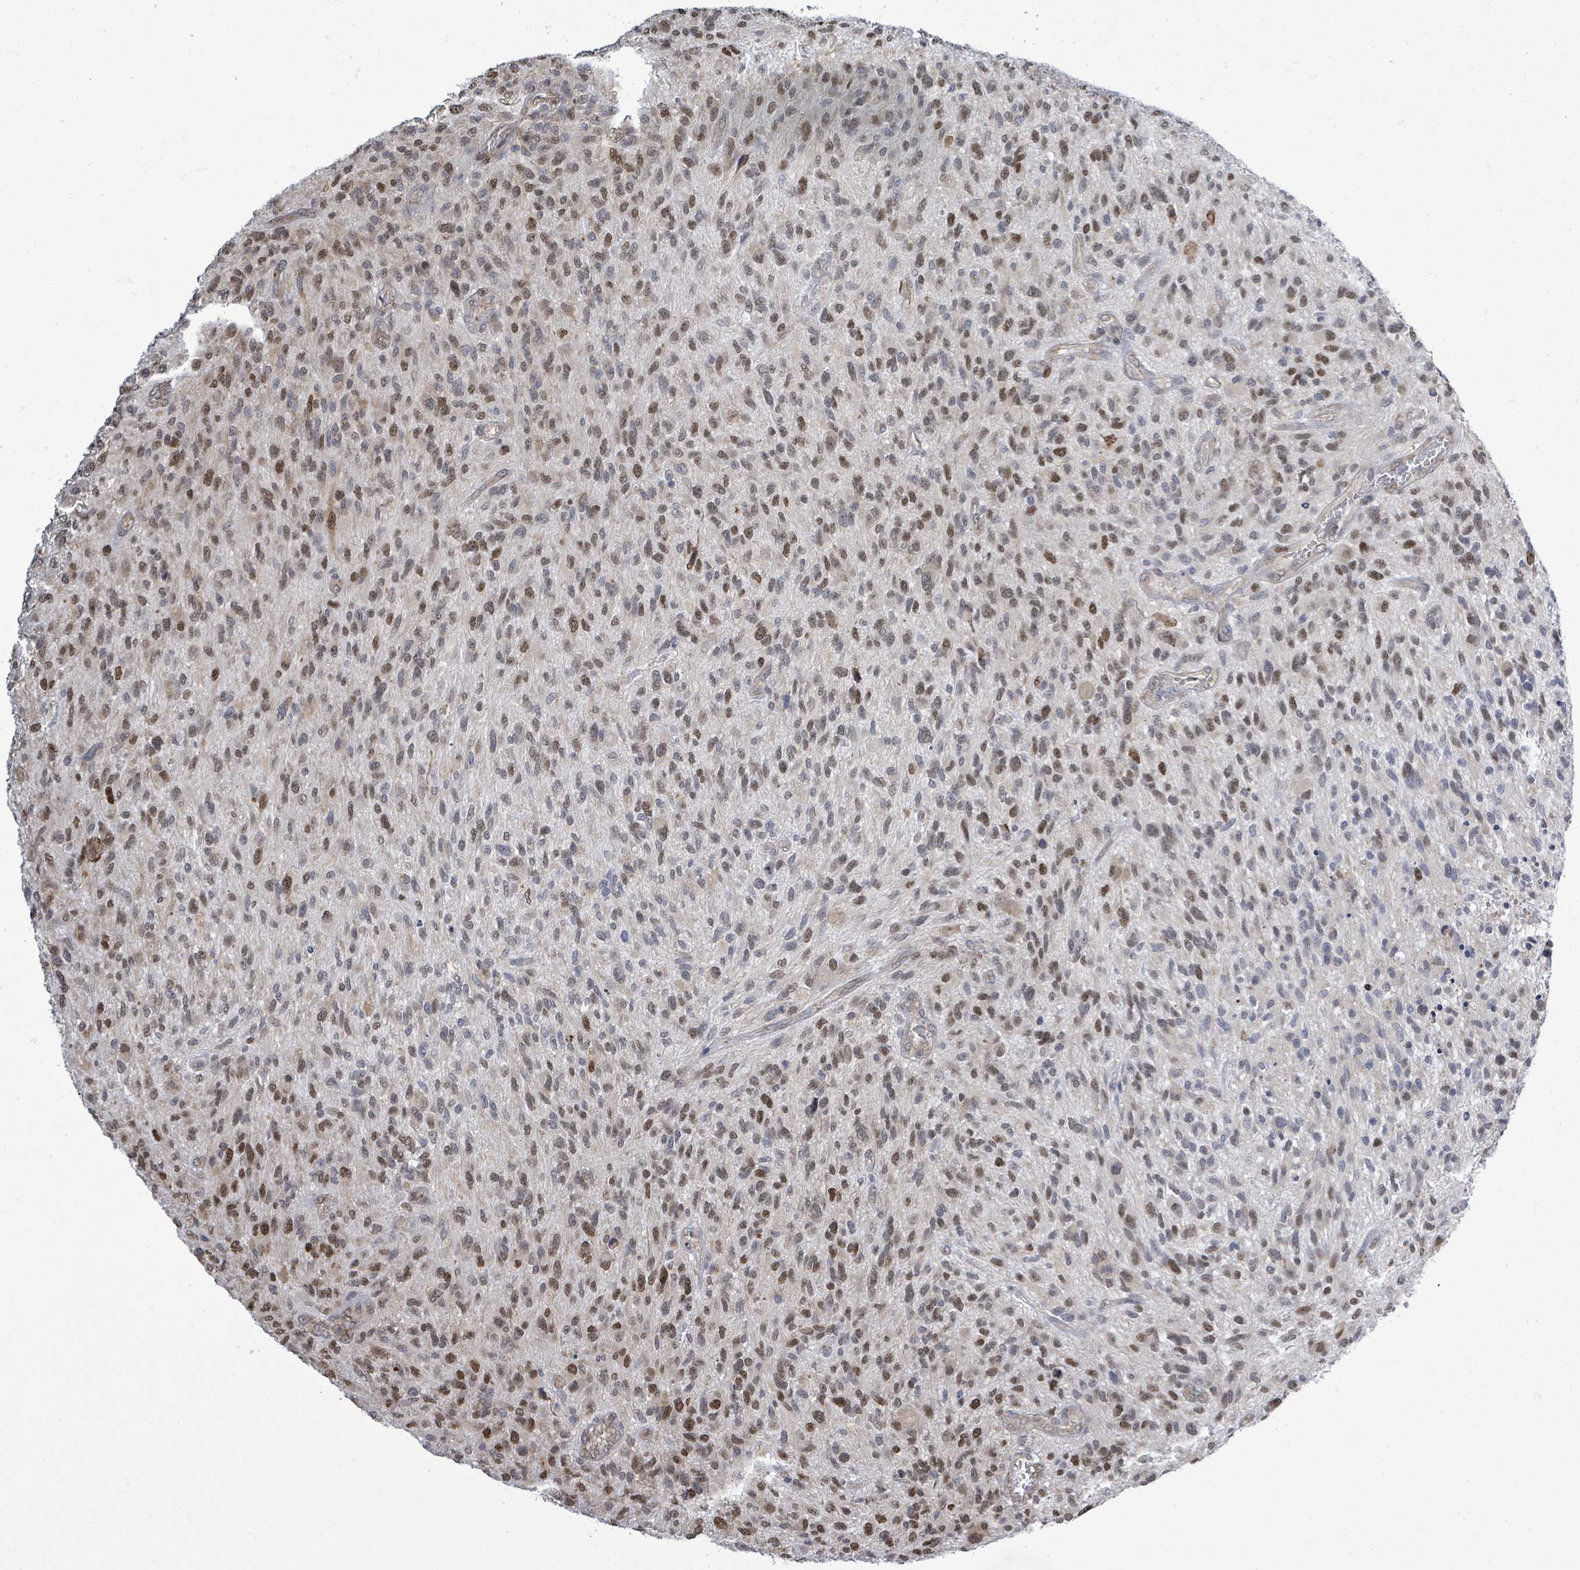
{"staining": {"intensity": "moderate", "quantity": "25%-75%", "location": "nuclear"}, "tissue": "glioma", "cell_type": "Tumor cells", "image_type": "cancer", "snomed": [{"axis": "morphology", "description": "Glioma, malignant, High grade"}, {"axis": "topography", "description": "Brain"}], "caption": "This is an image of immunohistochemistry (IHC) staining of malignant glioma (high-grade), which shows moderate positivity in the nuclear of tumor cells.", "gene": "PAPSS1", "patient": {"sex": "male", "age": 47}}